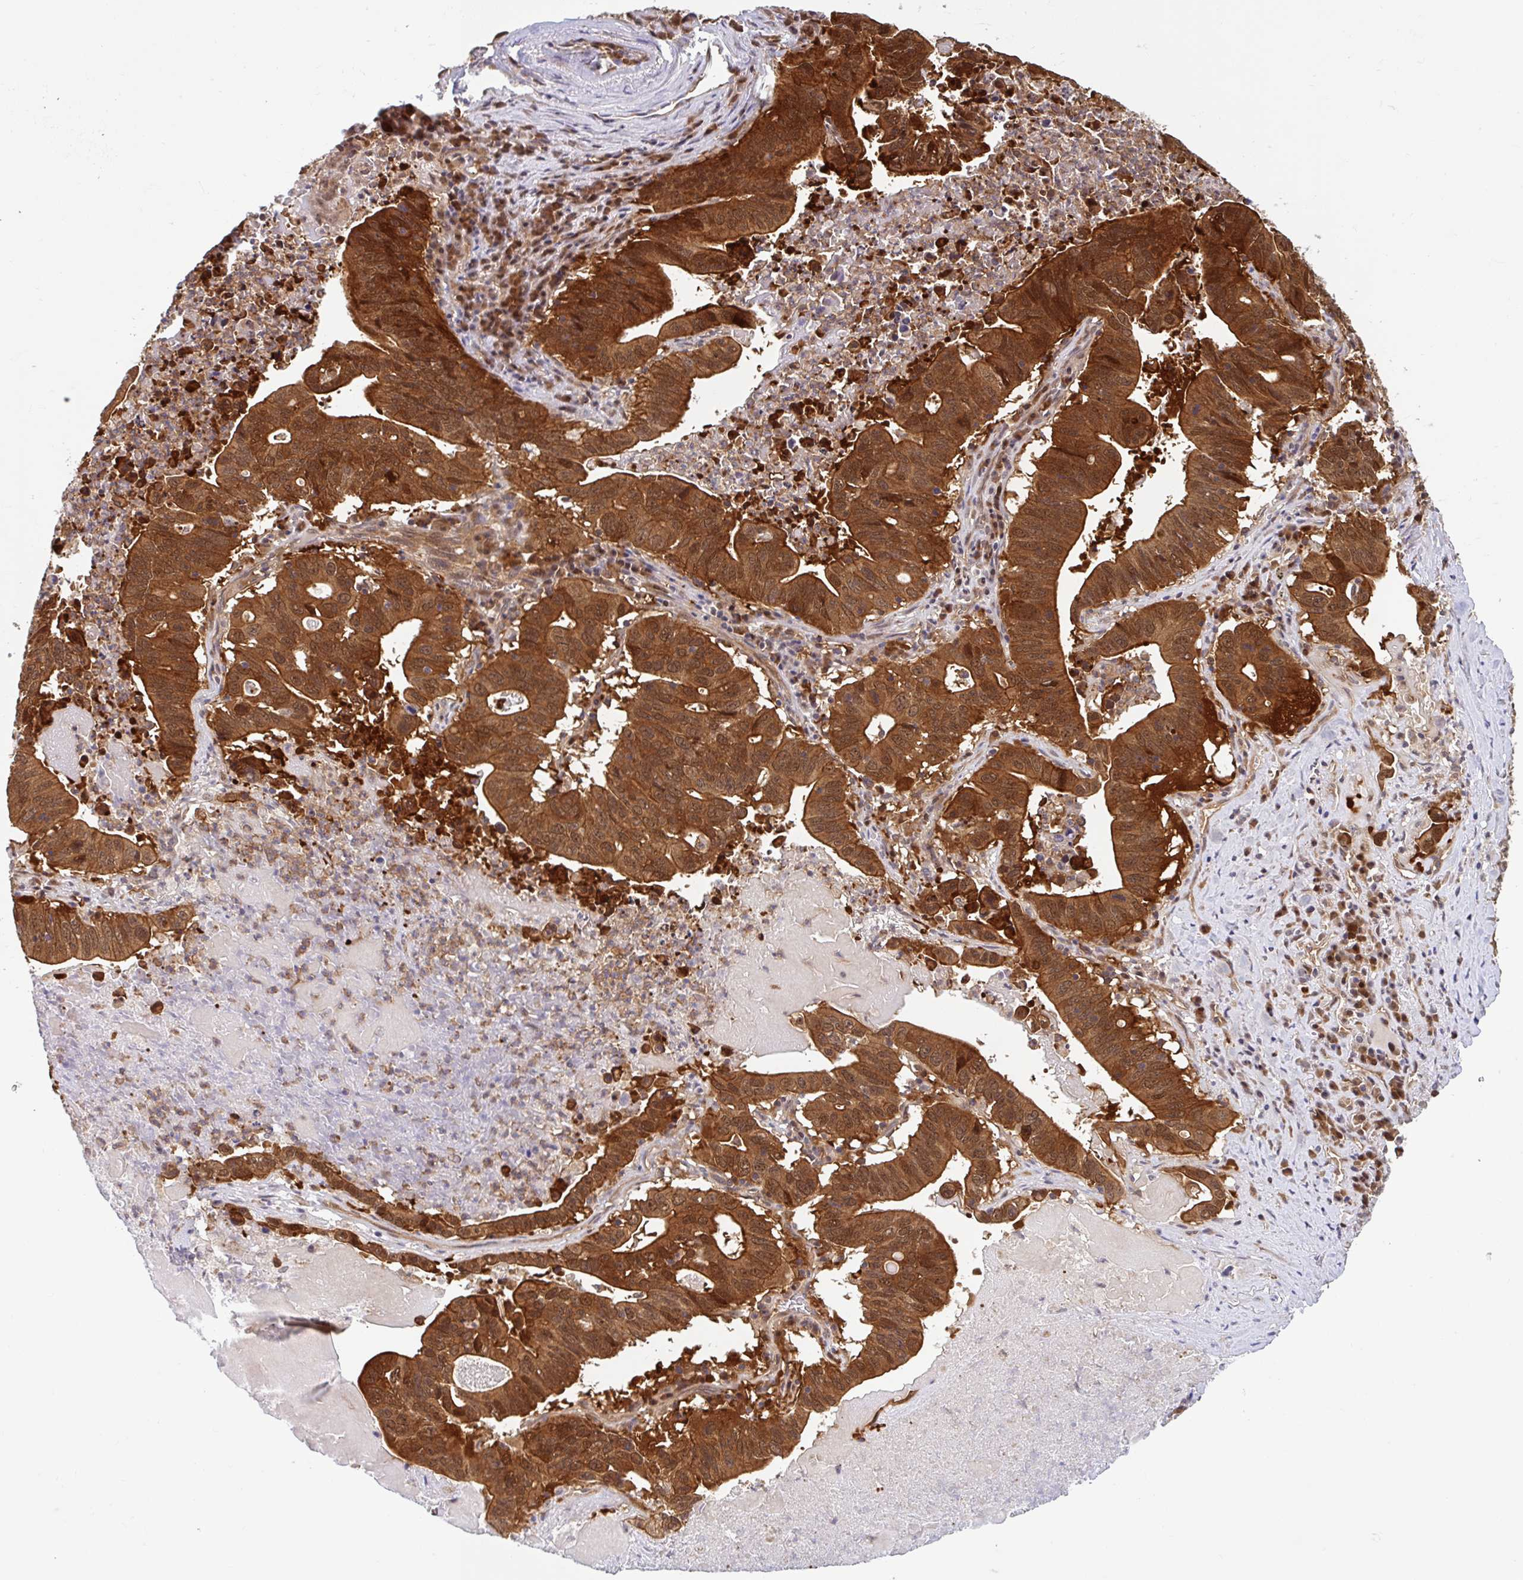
{"staining": {"intensity": "strong", "quantity": ">75%", "location": "cytoplasmic/membranous"}, "tissue": "lung cancer", "cell_type": "Tumor cells", "image_type": "cancer", "snomed": [{"axis": "morphology", "description": "Adenocarcinoma, NOS"}, {"axis": "topography", "description": "Lung"}], "caption": "This is a micrograph of IHC staining of adenocarcinoma (lung), which shows strong expression in the cytoplasmic/membranous of tumor cells.", "gene": "HMBS", "patient": {"sex": "female", "age": 60}}